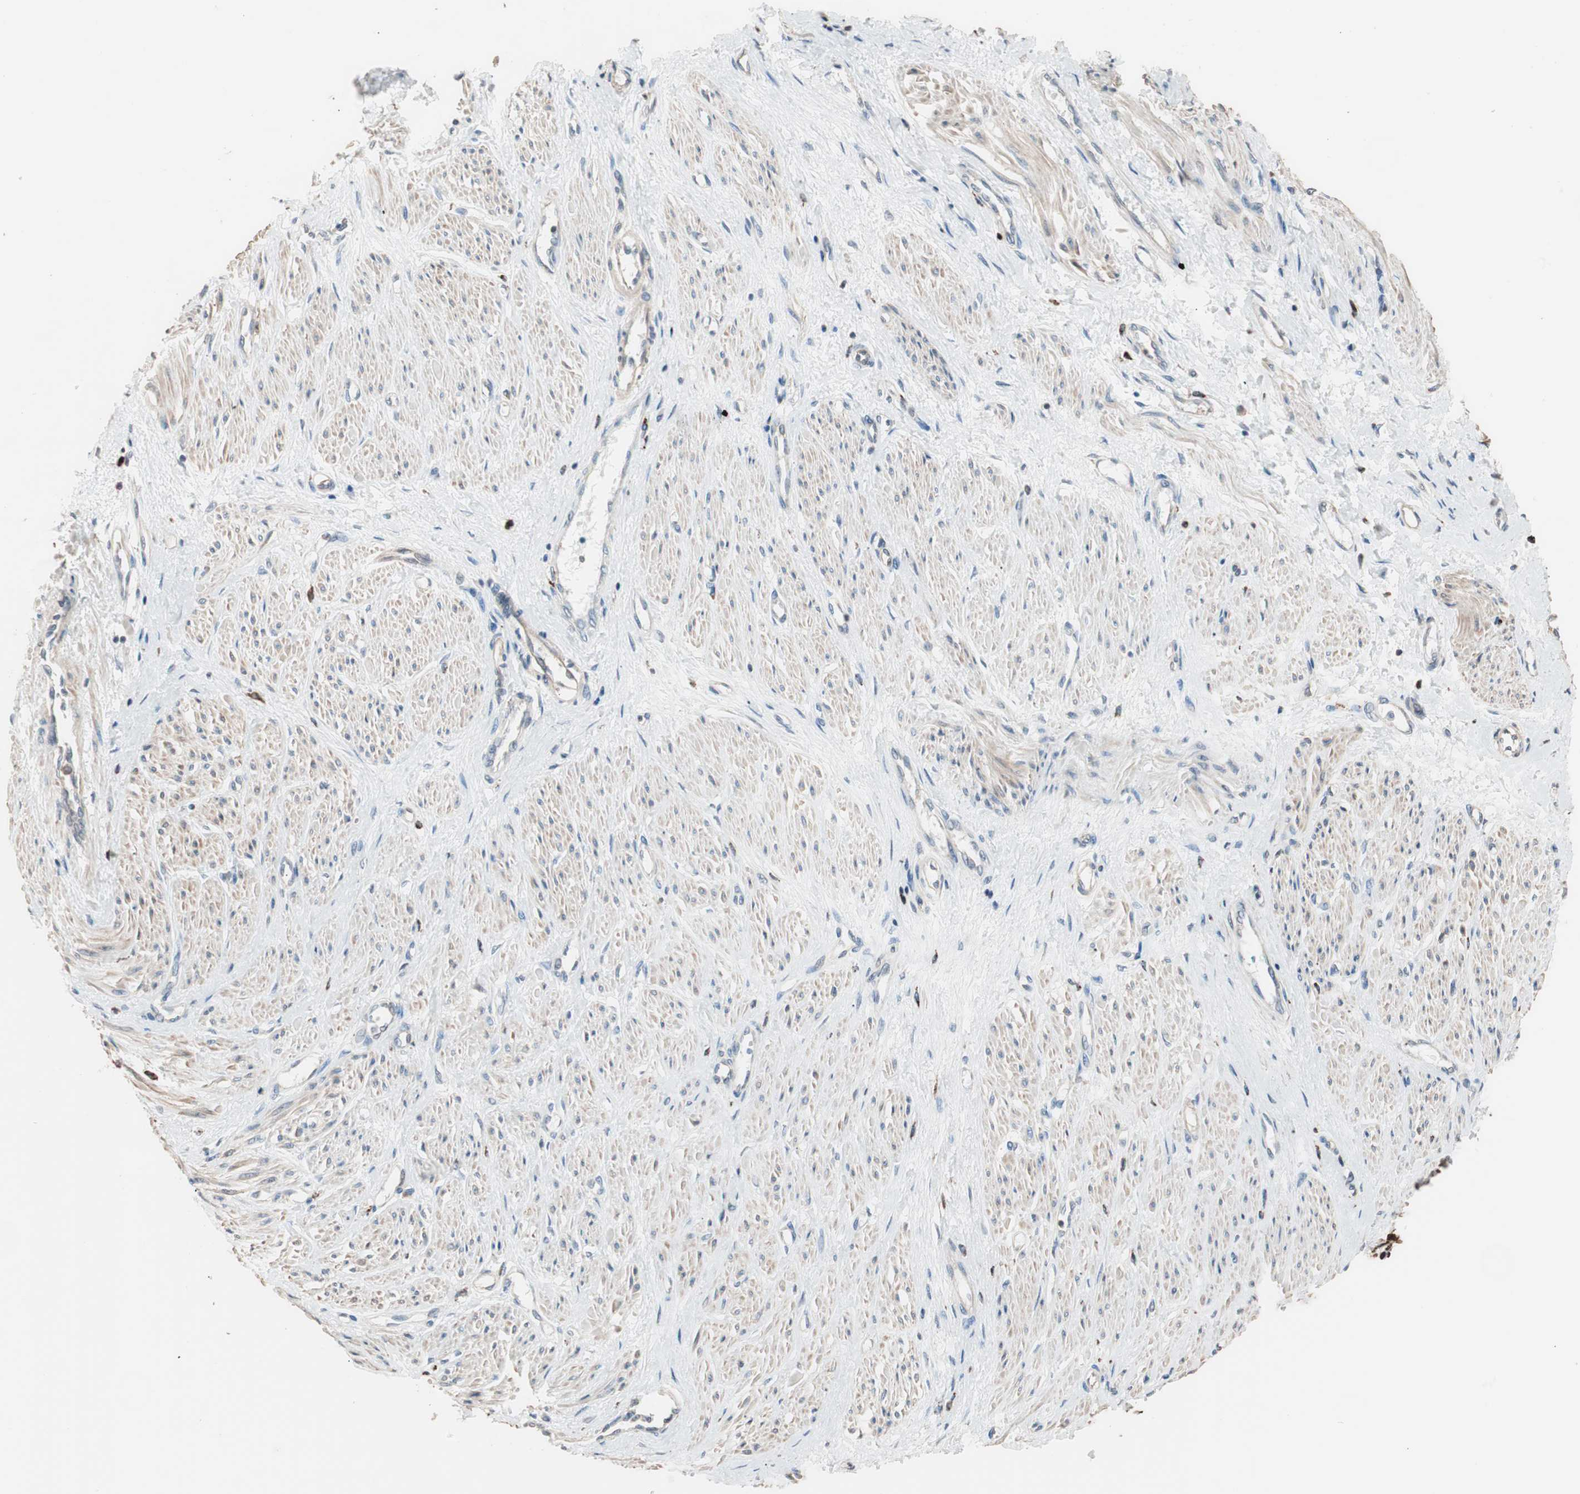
{"staining": {"intensity": "moderate", "quantity": "<25%", "location": "cytoplasmic/membranous"}, "tissue": "smooth muscle", "cell_type": "Smooth muscle cells", "image_type": "normal", "snomed": [{"axis": "morphology", "description": "Normal tissue, NOS"}, {"axis": "topography", "description": "Smooth muscle"}, {"axis": "topography", "description": "Uterus"}], "caption": "There is low levels of moderate cytoplasmic/membranous expression in smooth muscle cells of normal smooth muscle, as demonstrated by immunohistochemical staining (brown color).", "gene": "CCT3", "patient": {"sex": "female", "age": 39}}